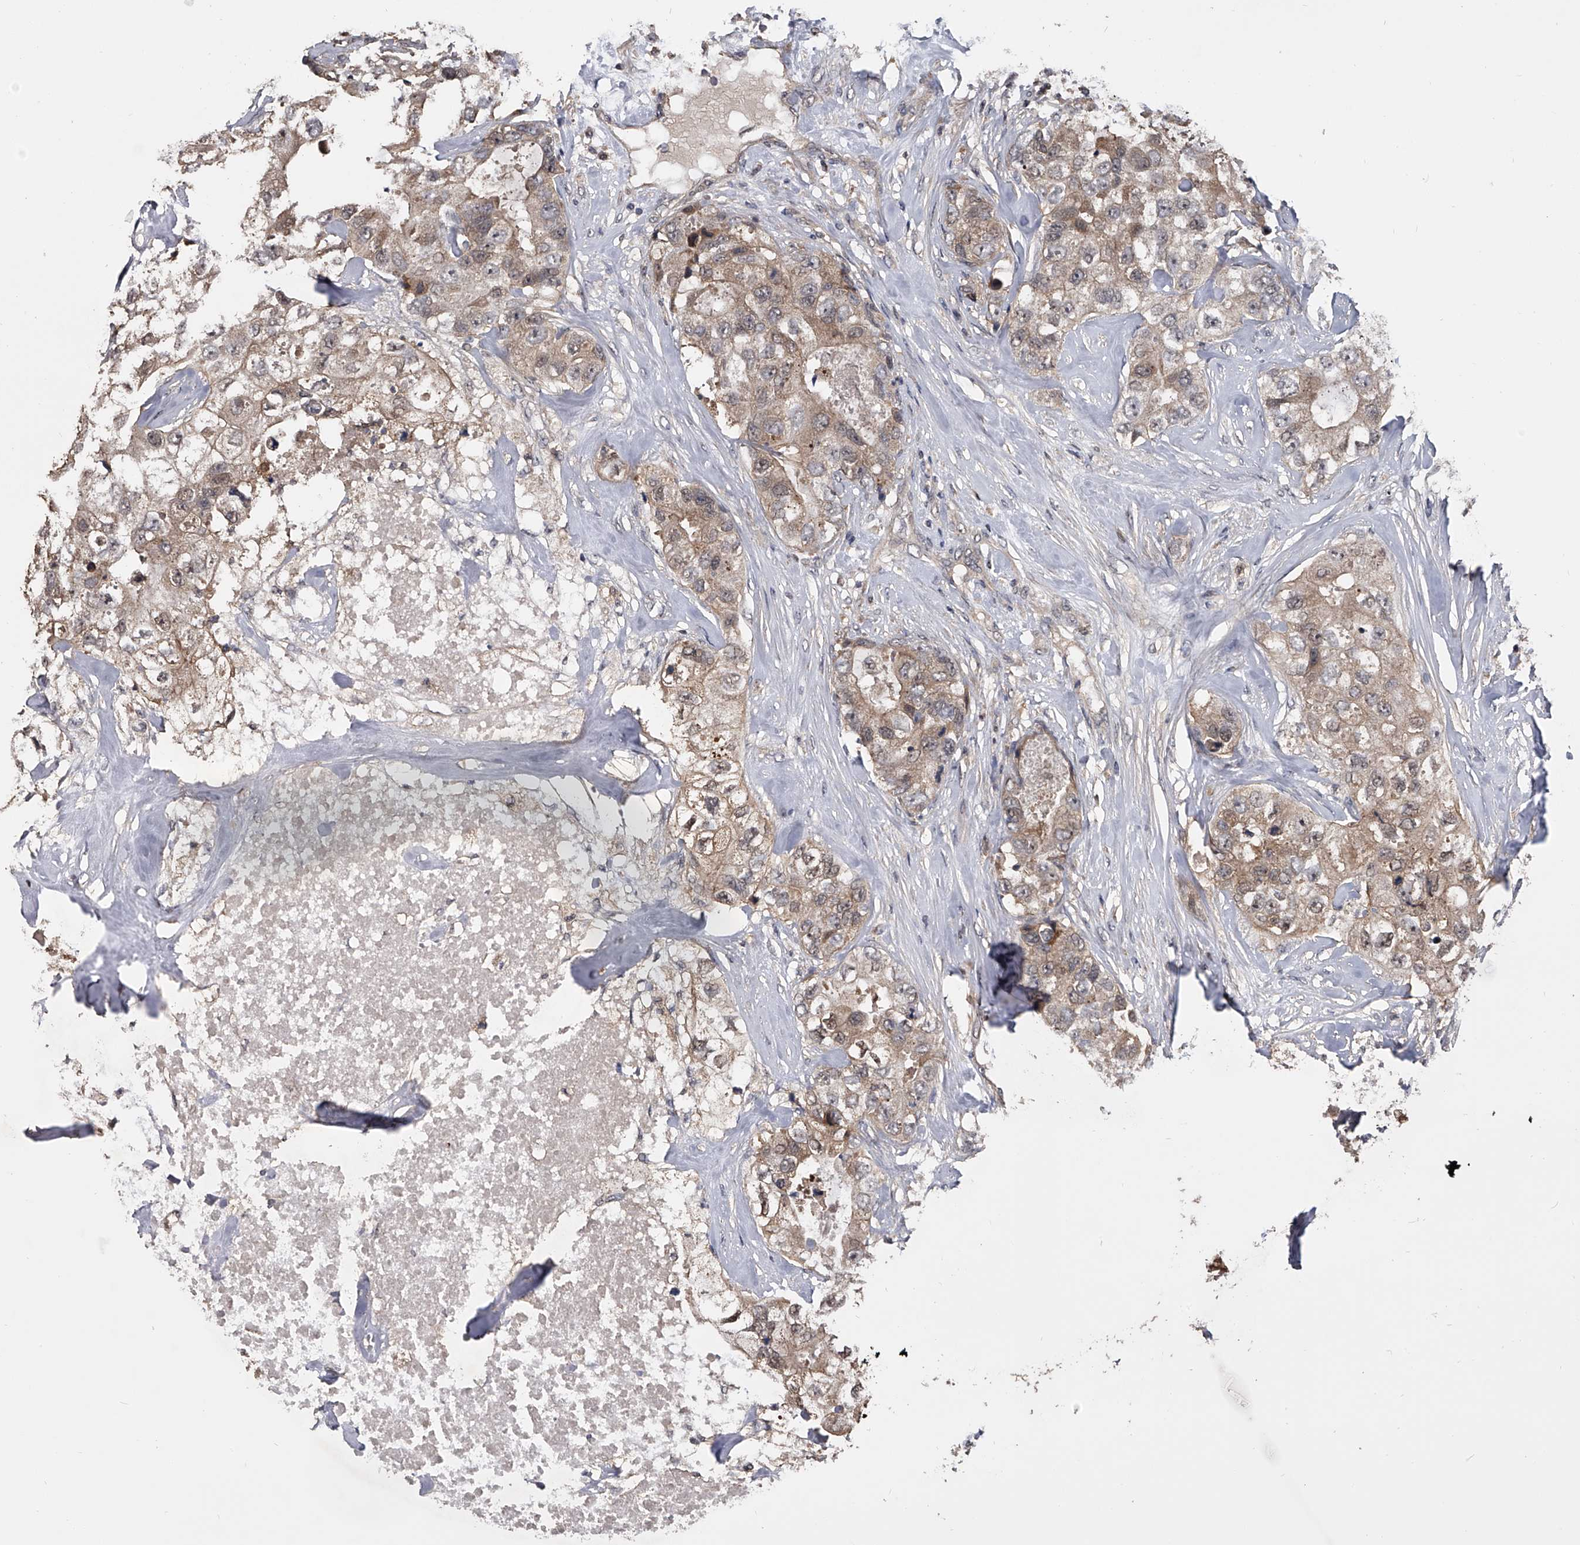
{"staining": {"intensity": "weak", "quantity": ">75%", "location": "cytoplasmic/membranous"}, "tissue": "breast cancer", "cell_type": "Tumor cells", "image_type": "cancer", "snomed": [{"axis": "morphology", "description": "Duct carcinoma"}, {"axis": "topography", "description": "Breast"}], "caption": "Immunohistochemistry (IHC) (DAB (3,3'-diaminobenzidine)) staining of human invasive ductal carcinoma (breast) displays weak cytoplasmic/membranous protein staining in approximately >75% of tumor cells.", "gene": "EFCAB7", "patient": {"sex": "female", "age": 62}}